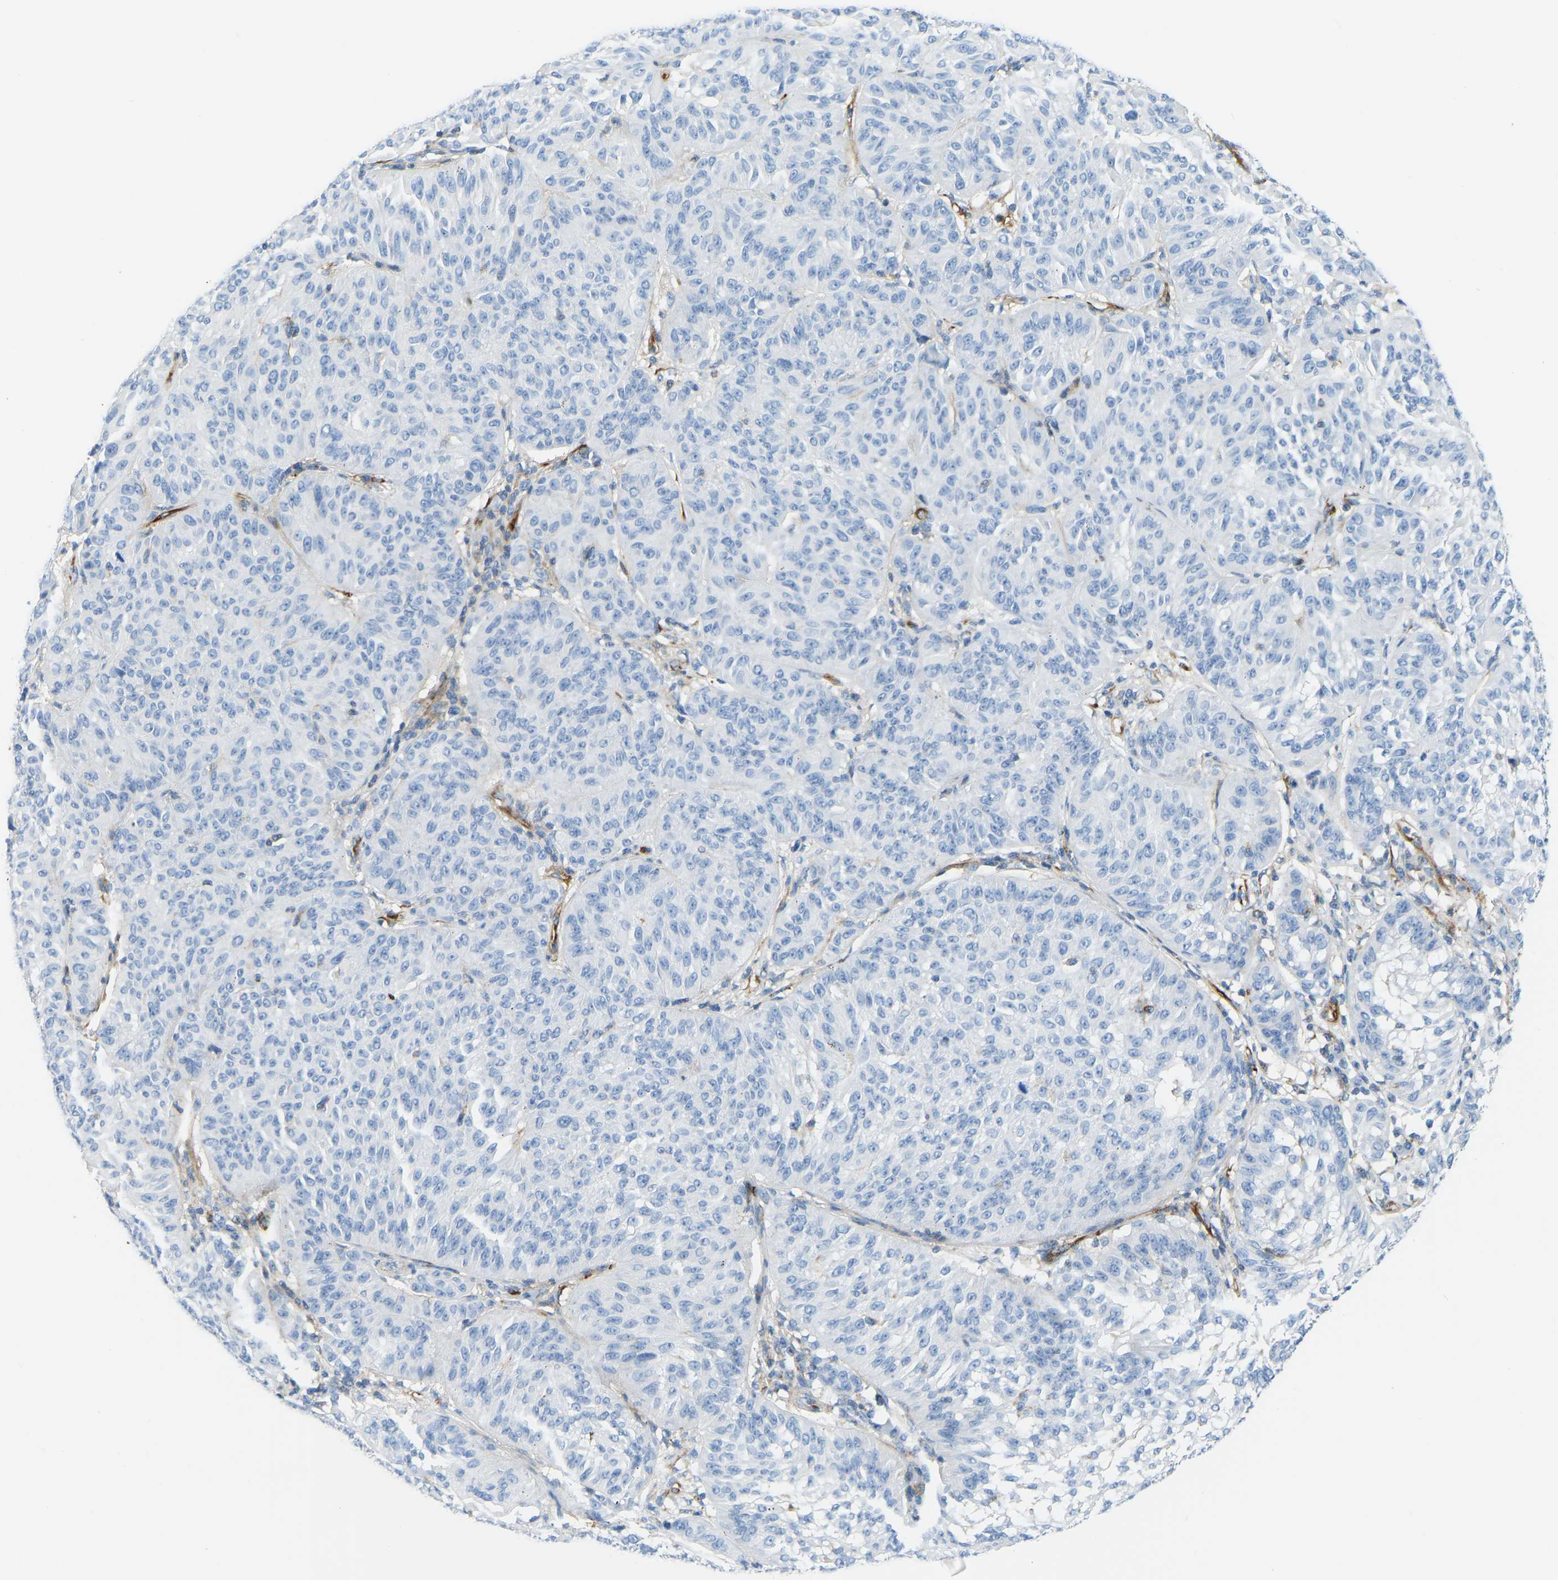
{"staining": {"intensity": "negative", "quantity": "none", "location": "none"}, "tissue": "melanoma", "cell_type": "Tumor cells", "image_type": "cancer", "snomed": [{"axis": "morphology", "description": "Malignant melanoma, NOS"}, {"axis": "topography", "description": "Skin"}], "caption": "A photomicrograph of malignant melanoma stained for a protein shows no brown staining in tumor cells.", "gene": "COL15A1", "patient": {"sex": "female", "age": 72}}